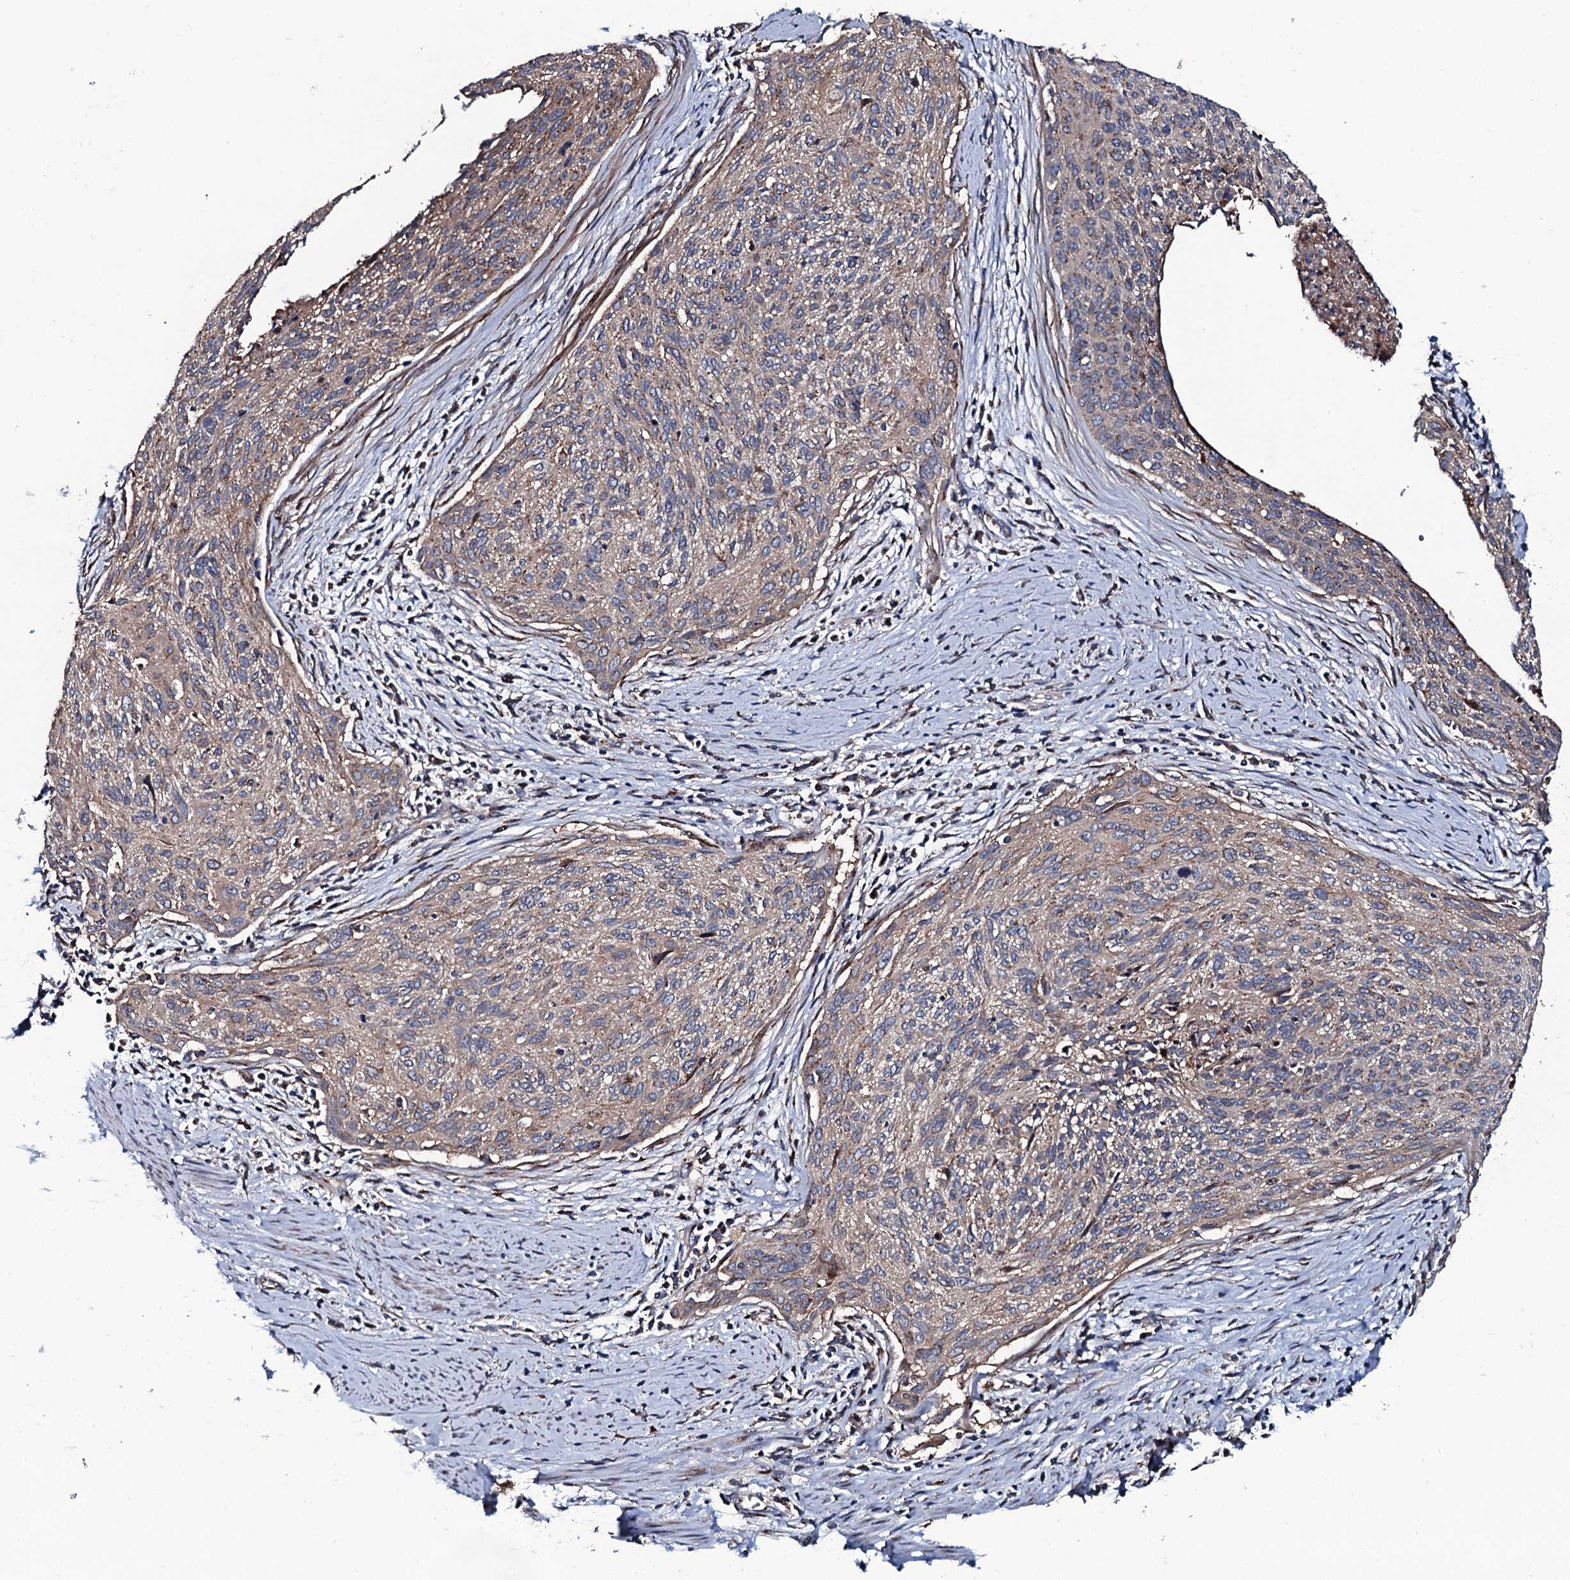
{"staining": {"intensity": "weak", "quantity": "25%-75%", "location": "cytoplasmic/membranous"}, "tissue": "cervical cancer", "cell_type": "Tumor cells", "image_type": "cancer", "snomed": [{"axis": "morphology", "description": "Squamous cell carcinoma, NOS"}, {"axis": "topography", "description": "Cervix"}], "caption": "A photomicrograph of squamous cell carcinoma (cervical) stained for a protein shows weak cytoplasmic/membranous brown staining in tumor cells.", "gene": "PLET1", "patient": {"sex": "female", "age": 55}}